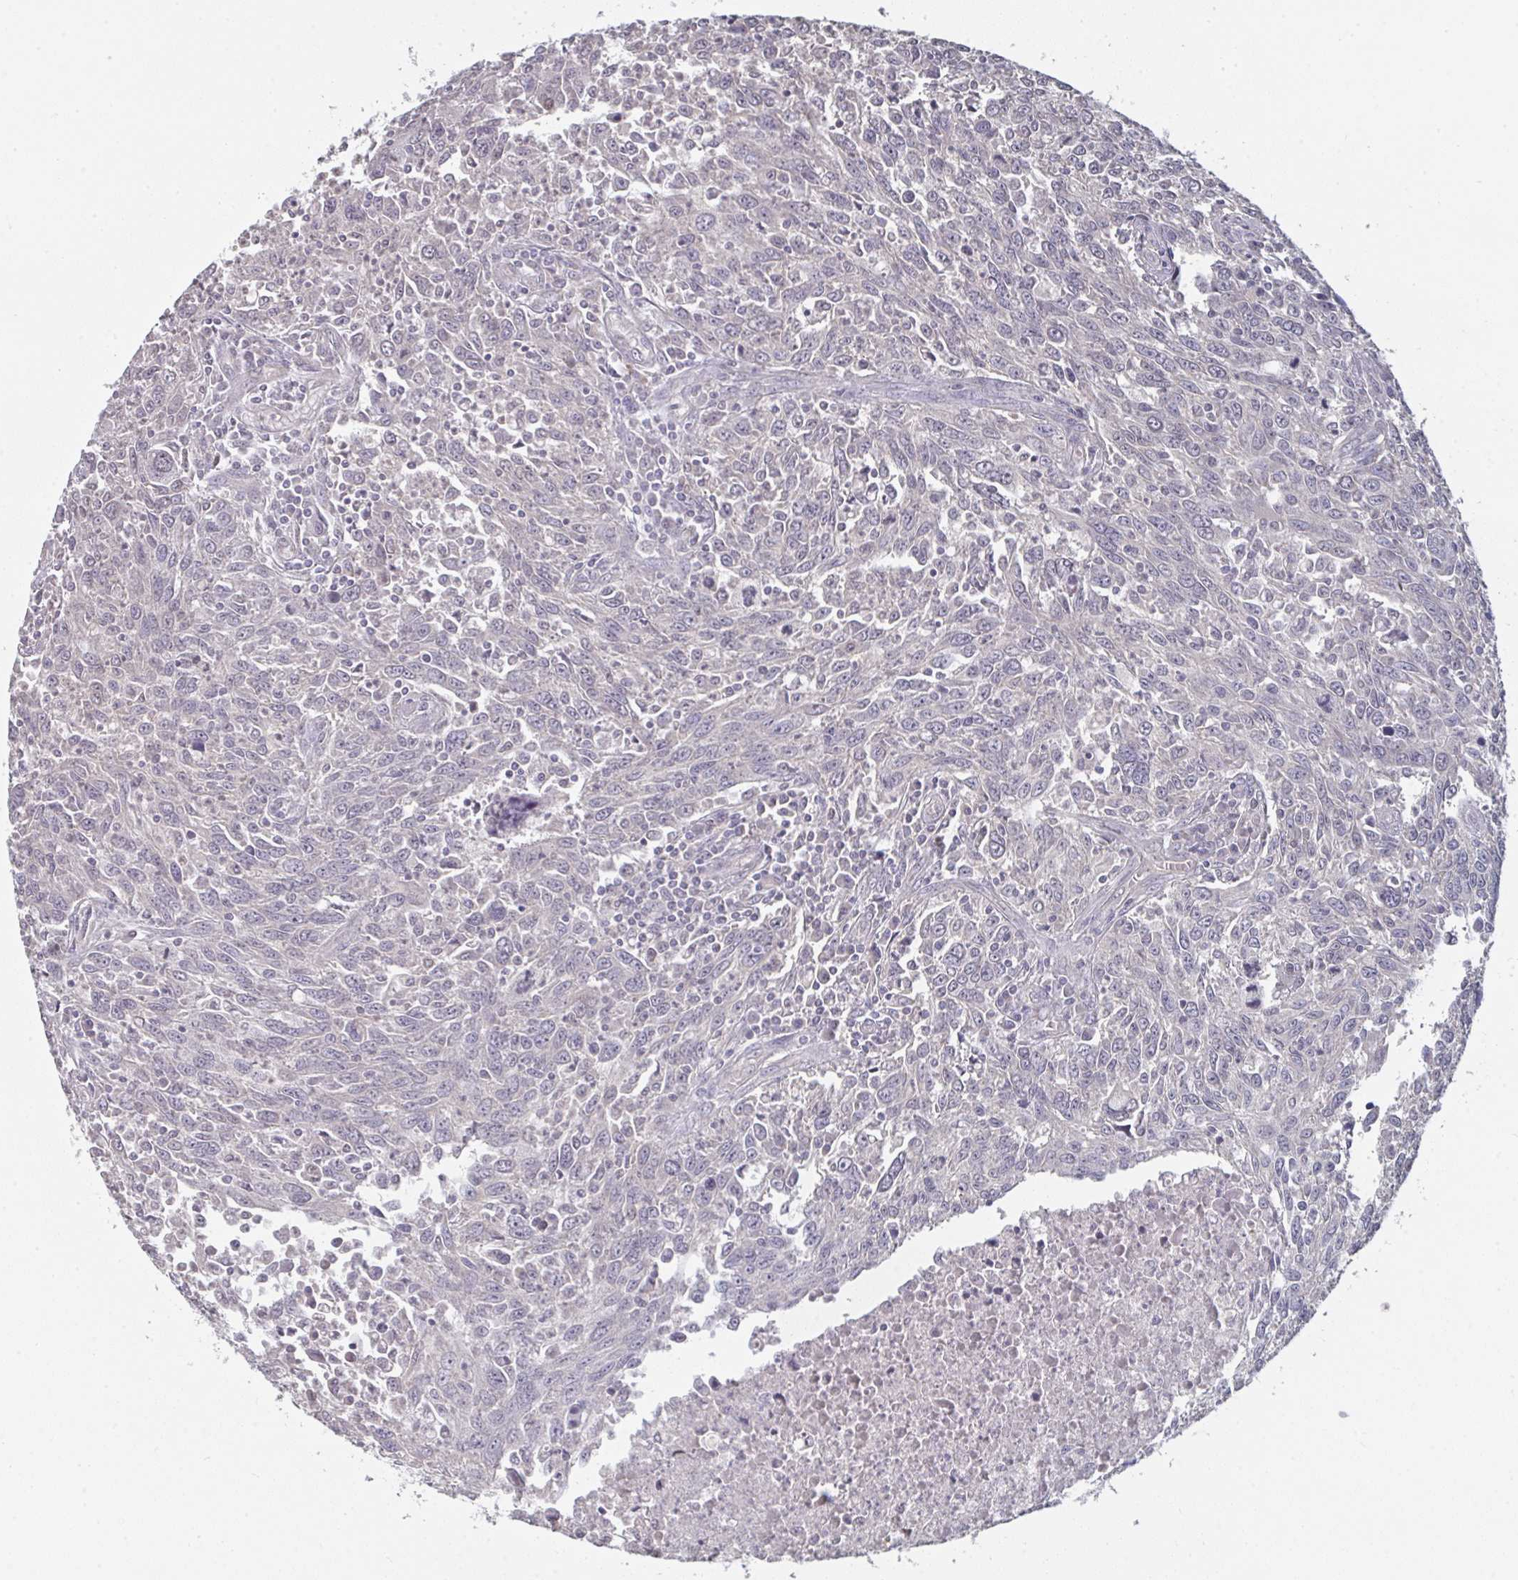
{"staining": {"intensity": "negative", "quantity": "none", "location": "none"}, "tissue": "breast cancer", "cell_type": "Tumor cells", "image_type": "cancer", "snomed": [{"axis": "morphology", "description": "Duct carcinoma"}, {"axis": "topography", "description": "Breast"}], "caption": "A micrograph of breast cancer stained for a protein reveals no brown staining in tumor cells.", "gene": "LIX1", "patient": {"sex": "female", "age": 50}}